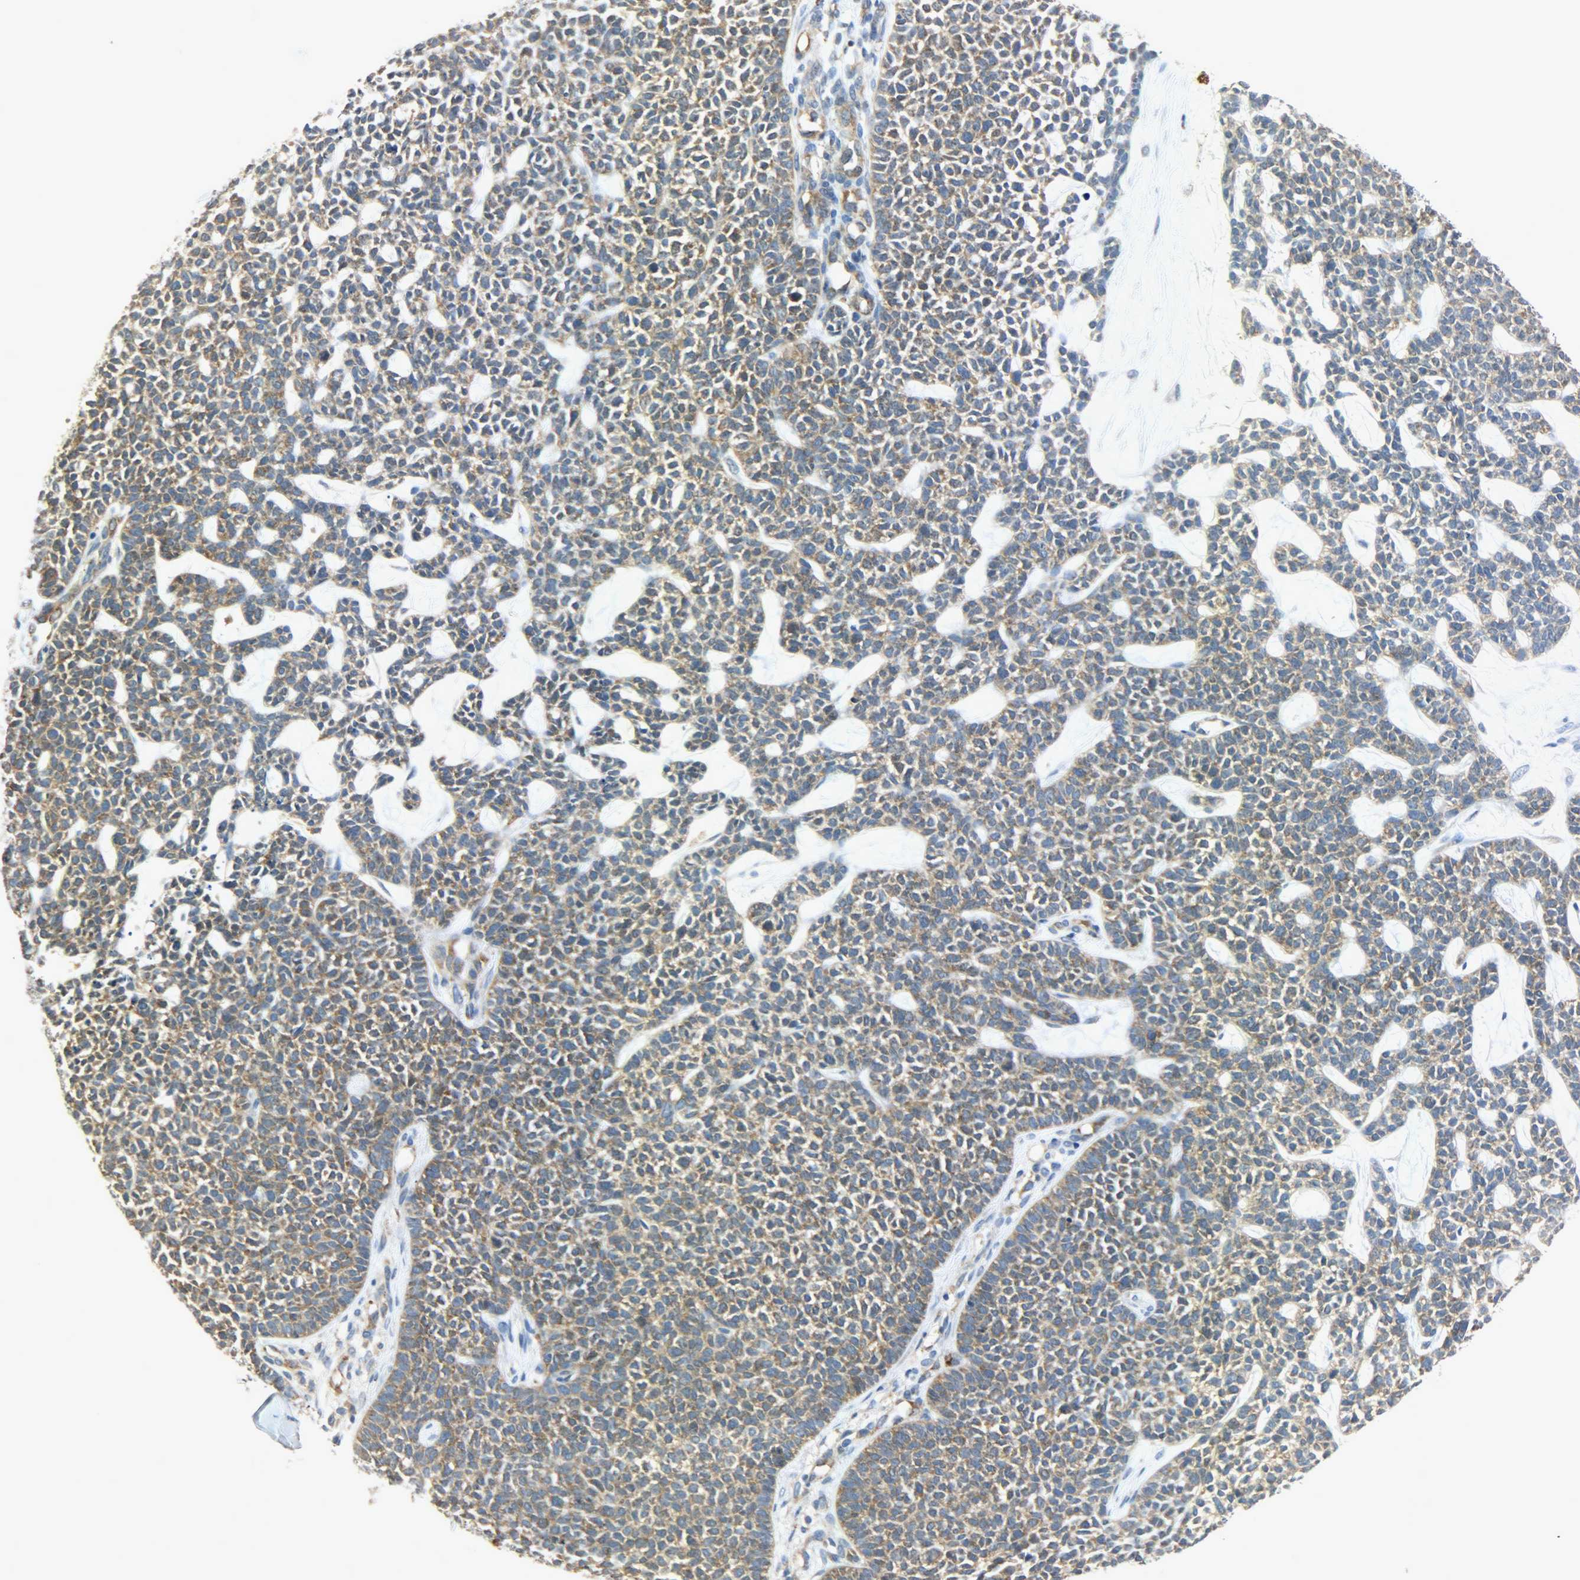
{"staining": {"intensity": "moderate", "quantity": ">75%", "location": "cytoplasmic/membranous"}, "tissue": "skin cancer", "cell_type": "Tumor cells", "image_type": "cancer", "snomed": [{"axis": "morphology", "description": "Basal cell carcinoma"}, {"axis": "topography", "description": "Skin"}], "caption": "Moderate cytoplasmic/membranous protein staining is seen in approximately >75% of tumor cells in skin cancer. Nuclei are stained in blue.", "gene": "GIT2", "patient": {"sex": "female", "age": 84}}